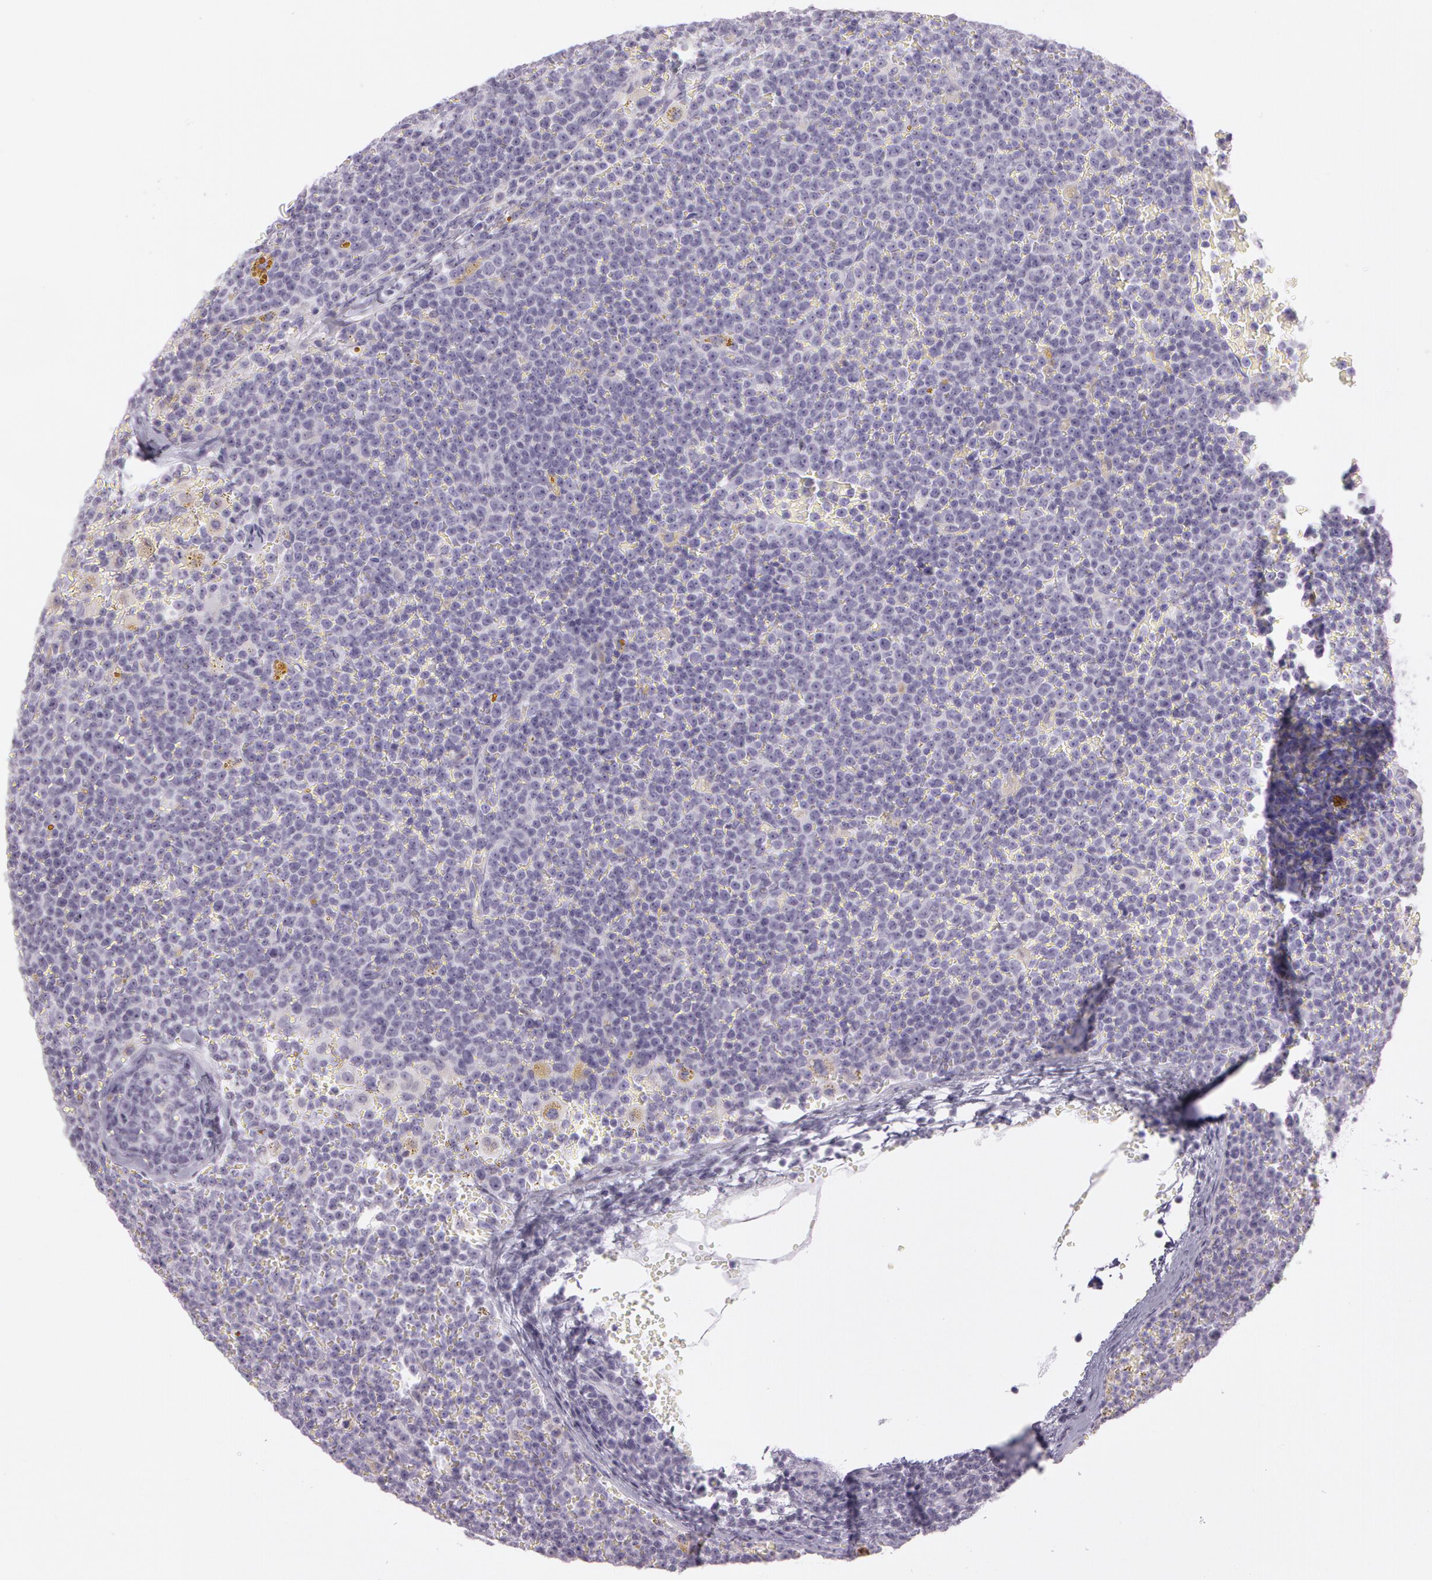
{"staining": {"intensity": "negative", "quantity": "none", "location": "none"}, "tissue": "lymphoma", "cell_type": "Tumor cells", "image_type": "cancer", "snomed": [{"axis": "morphology", "description": "Malignant lymphoma, non-Hodgkin's type, Low grade"}, {"axis": "topography", "description": "Lymph node"}], "caption": "Photomicrograph shows no protein positivity in tumor cells of malignant lymphoma, non-Hodgkin's type (low-grade) tissue. (DAB IHC, high magnification).", "gene": "OTC", "patient": {"sex": "male", "age": 50}}